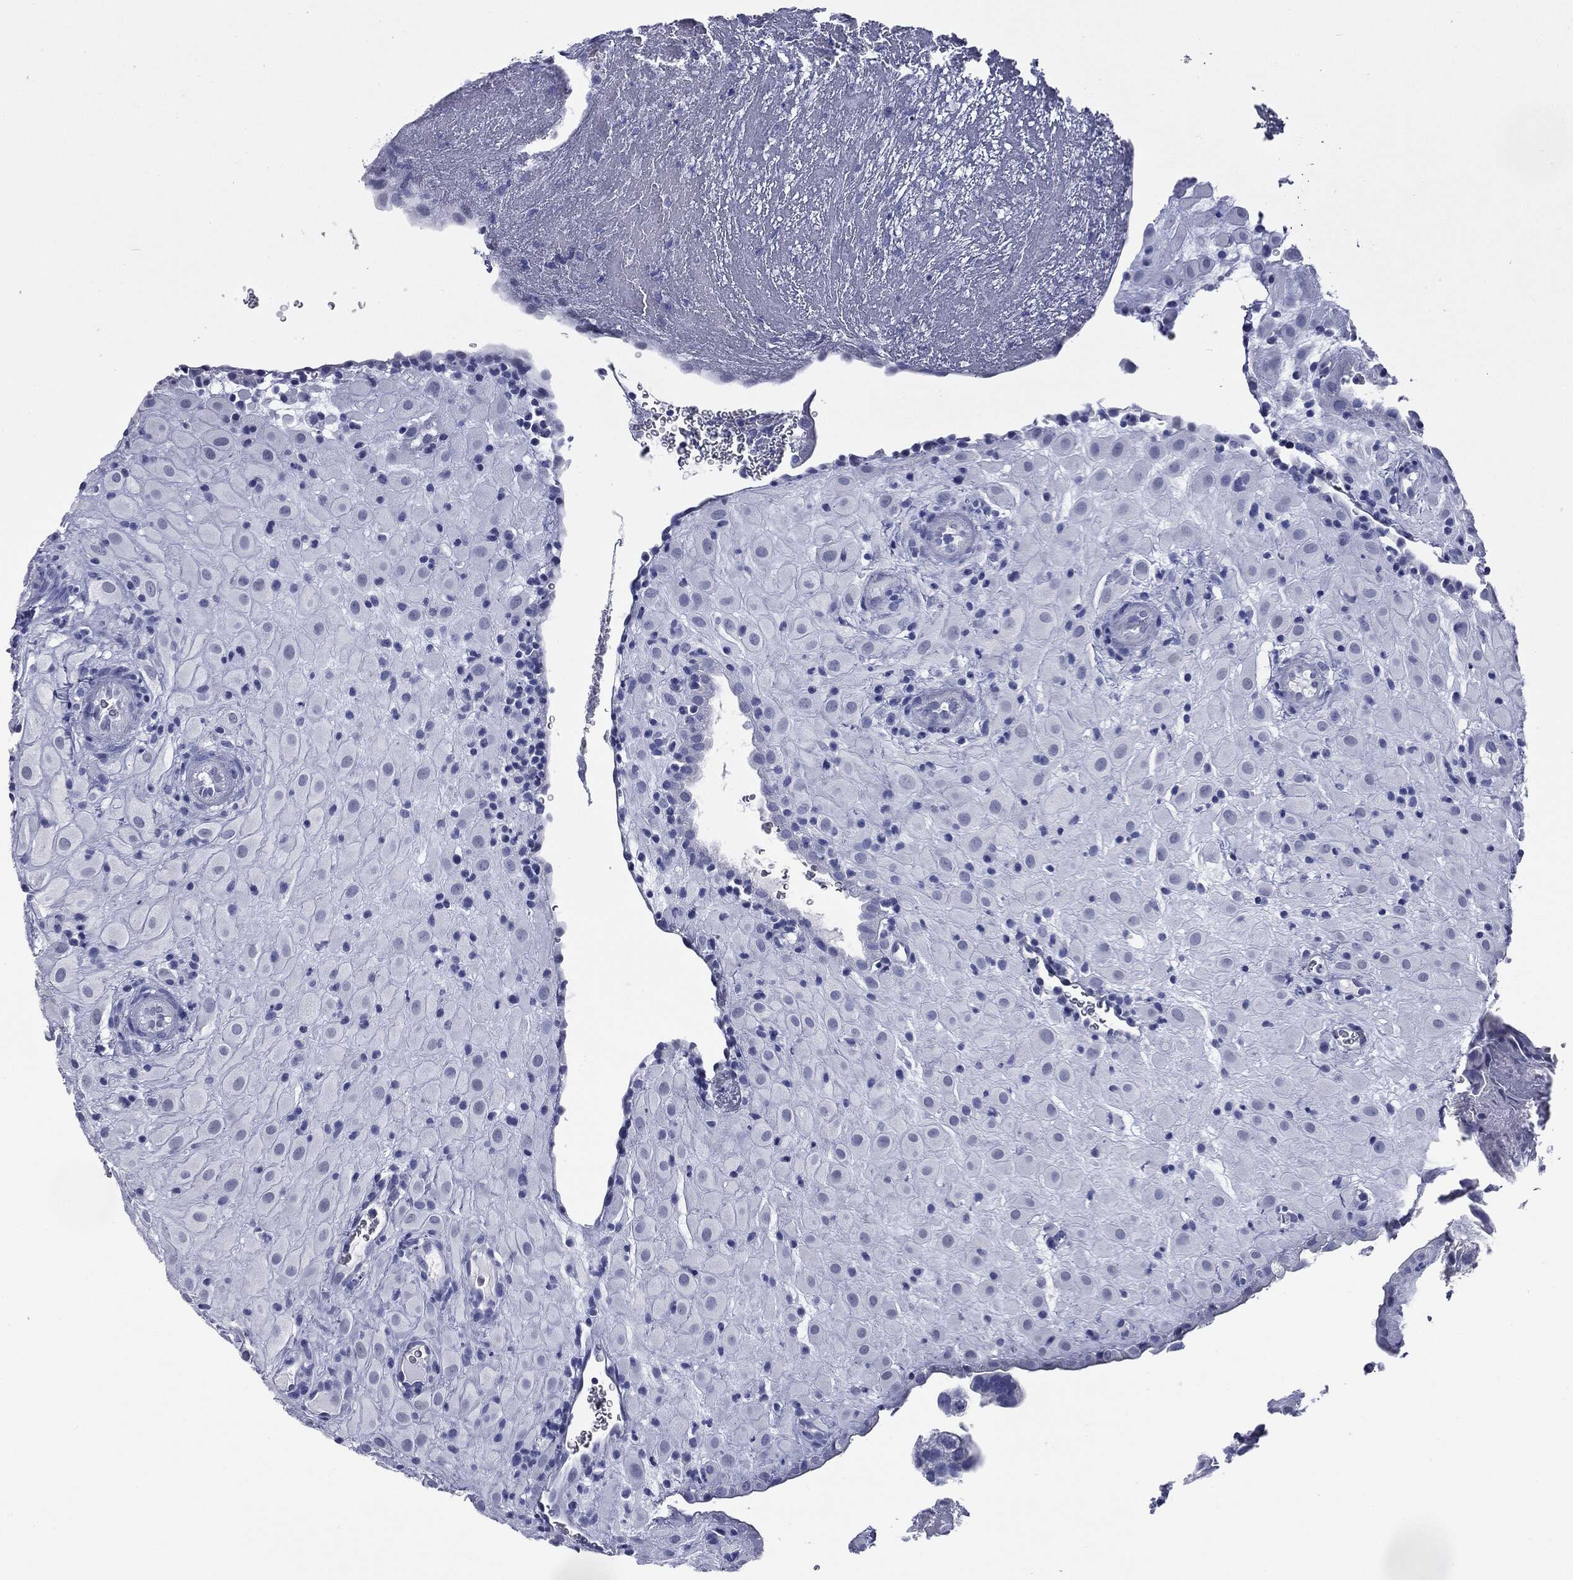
{"staining": {"intensity": "negative", "quantity": "none", "location": "none"}, "tissue": "placenta", "cell_type": "Decidual cells", "image_type": "normal", "snomed": [{"axis": "morphology", "description": "Normal tissue, NOS"}, {"axis": "topography", "description": "Placenta"}], "caption": "DAB immunohistochemical staining of unremarkable placenta reveals no significant staining in decidual cells. (Brightfield microscopy of DAB (3,3'-diaminobenzidine) IHC at high magnification).", "gene": "ATP2A1", "patient": {"sex": "female", "age": 19}}